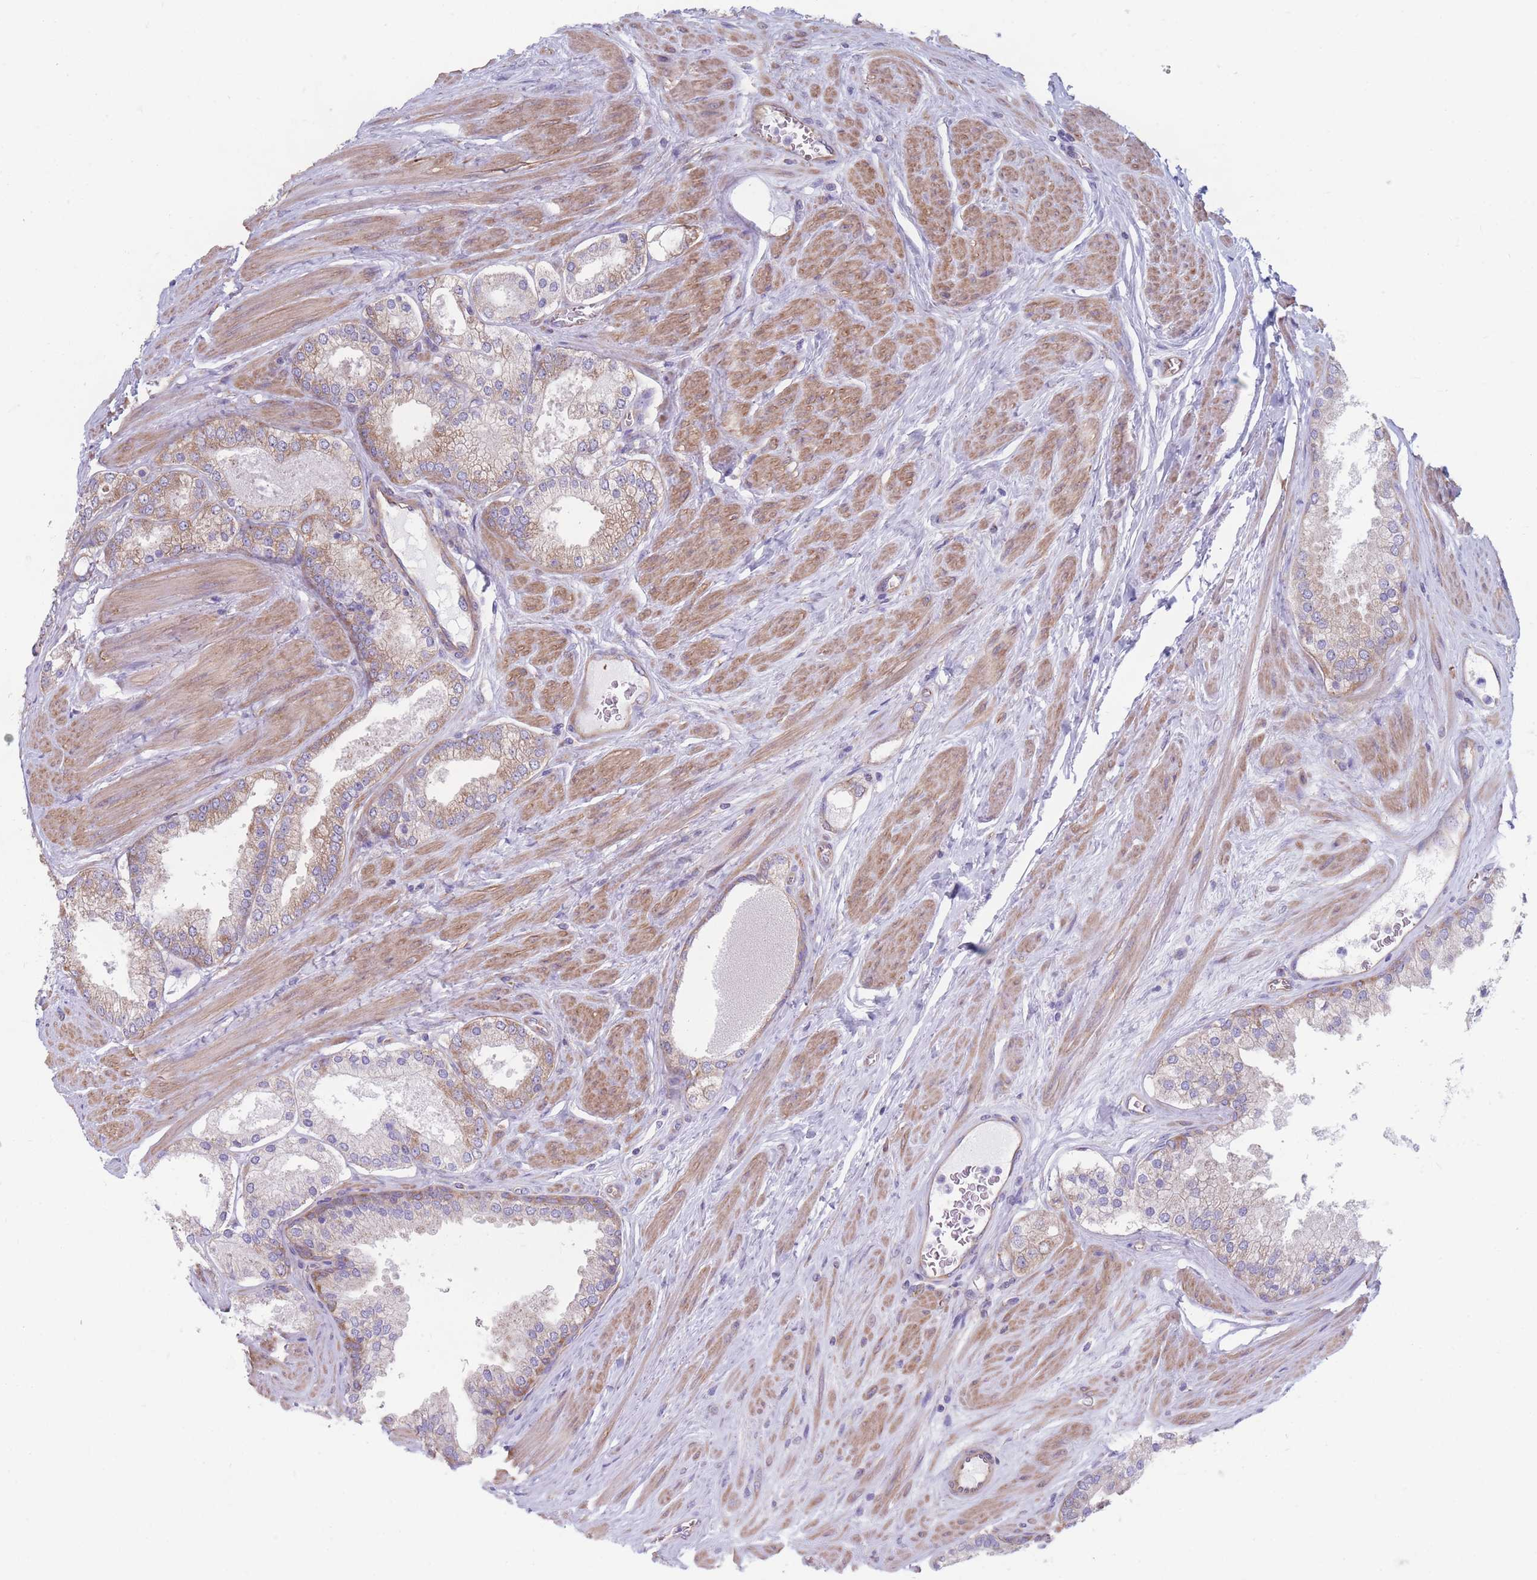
{"staining": {"intensity": "moderate", "quantity": "<25%", "location": "cytoplasmic/membranous"}, "tissue": "prostate cancer", "cell_type": "Tumor cells", "image_type": "cancer", "snomed": [{"axis": "morphology", "description": "Adenocarcinoma, Low grade"}, {"axis": "topography", "description": "Prostate"}], "caption": "Human prostate cancer (low-grade adenocarcinoma) stained with a brown dye exhibits moderate cytoplasmic/membranous positive staining in approximately <25% of tumor cells.", "gene": "RPL8", "patient": {"sex": "male", "age": 42}}